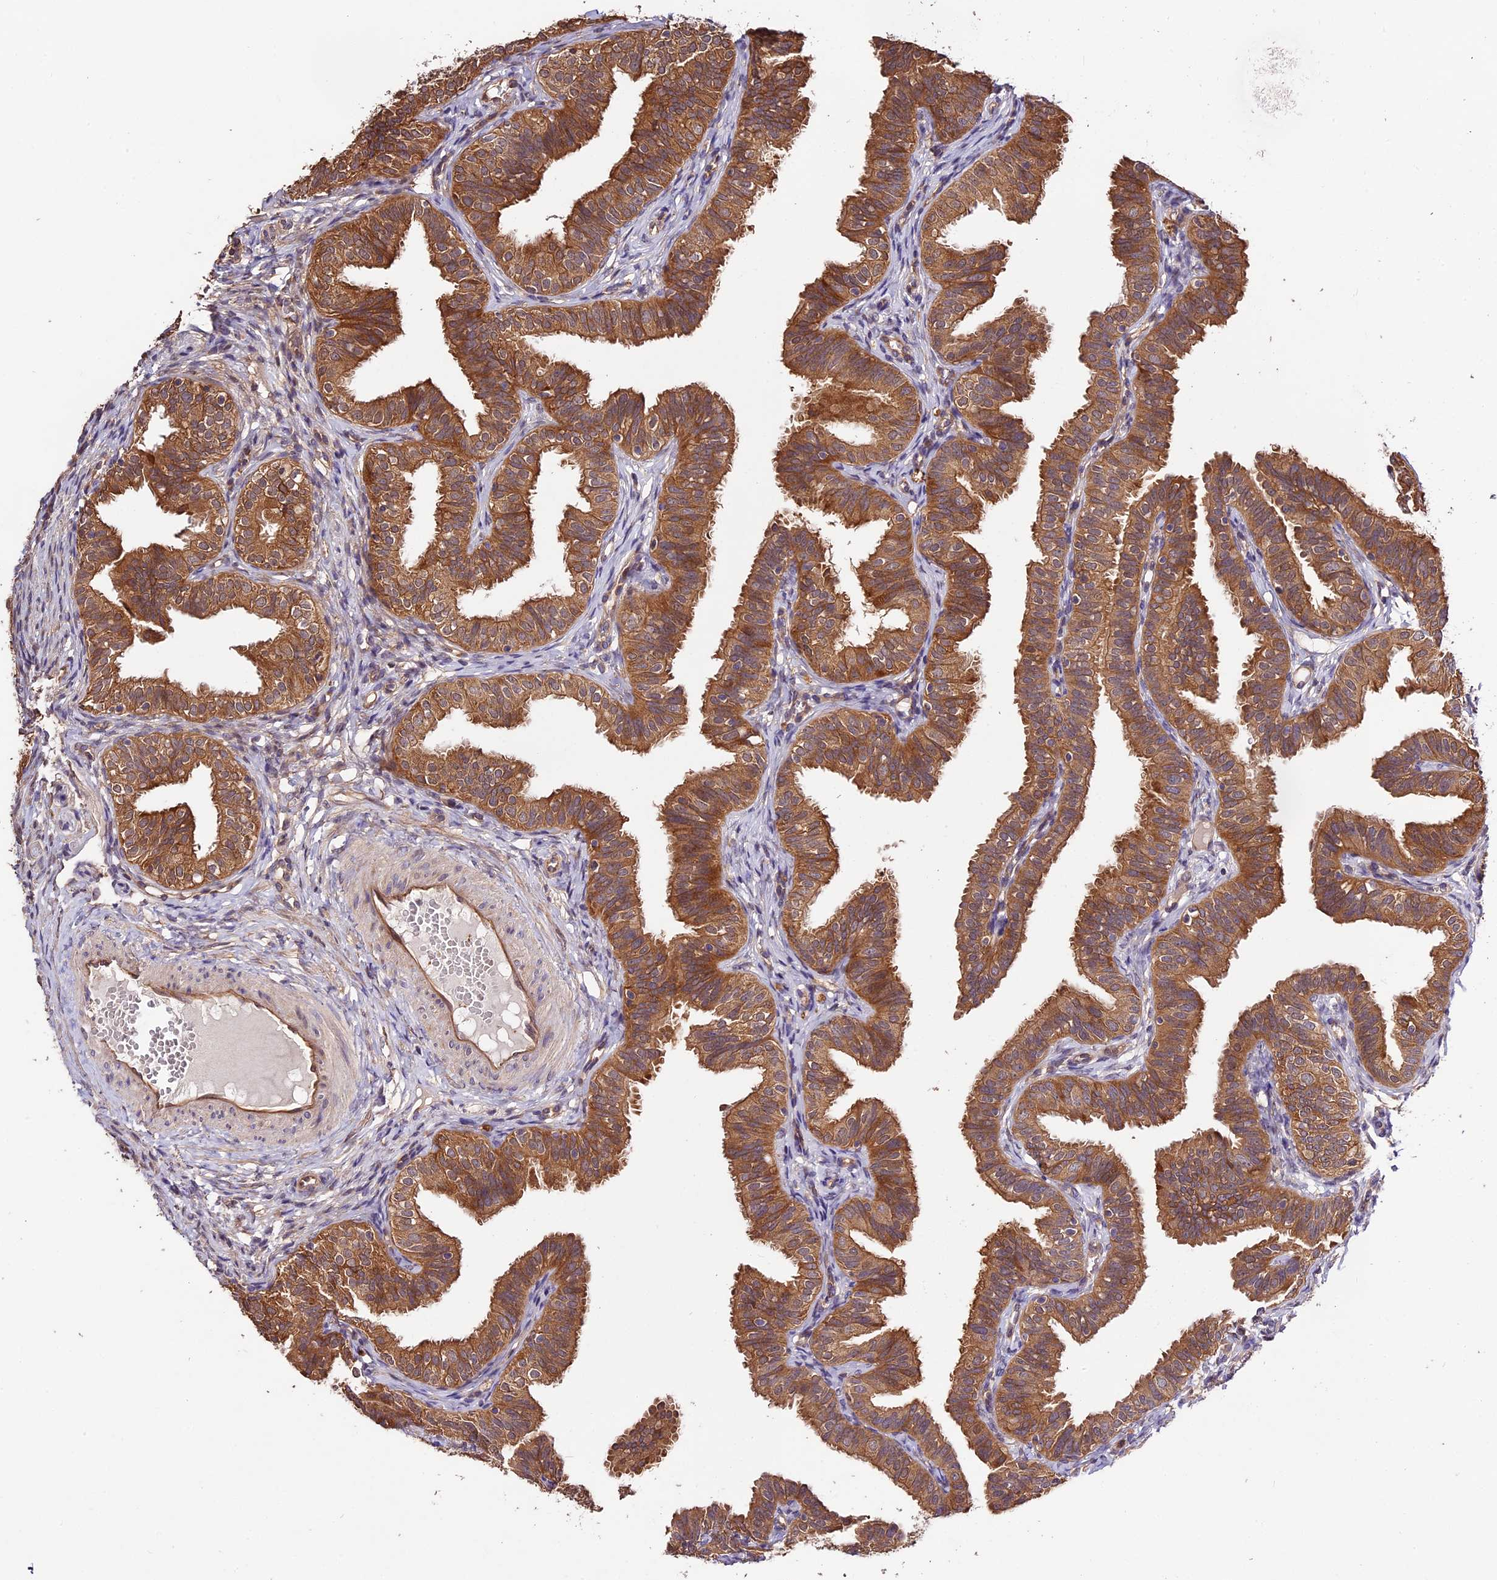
{"staining": {"intensity": "strong", "quantity": ">75%", "location": "cytoplasmic/membranous"}, "tissue": "fallopian tube", "cell_type": "Glandular cells", "image_type": "normal", "snomed": [{"axis": "morphology", "description": "Normal tissue, NOS"}, {"axis": "topography", "description": "Fallopian tube"}], "caption": "An immunohistochemistry (IHC) micrograph of benign tissue is shown. Protein staining in brown shows strong cytoplasmic/membranous positivity in fallopian tube within glandular cells. (brown staining indicates protein expression, while blue staining denotes nuclei).", "gene": "CES3", "patient": {"sex": "female", "age": 35}}